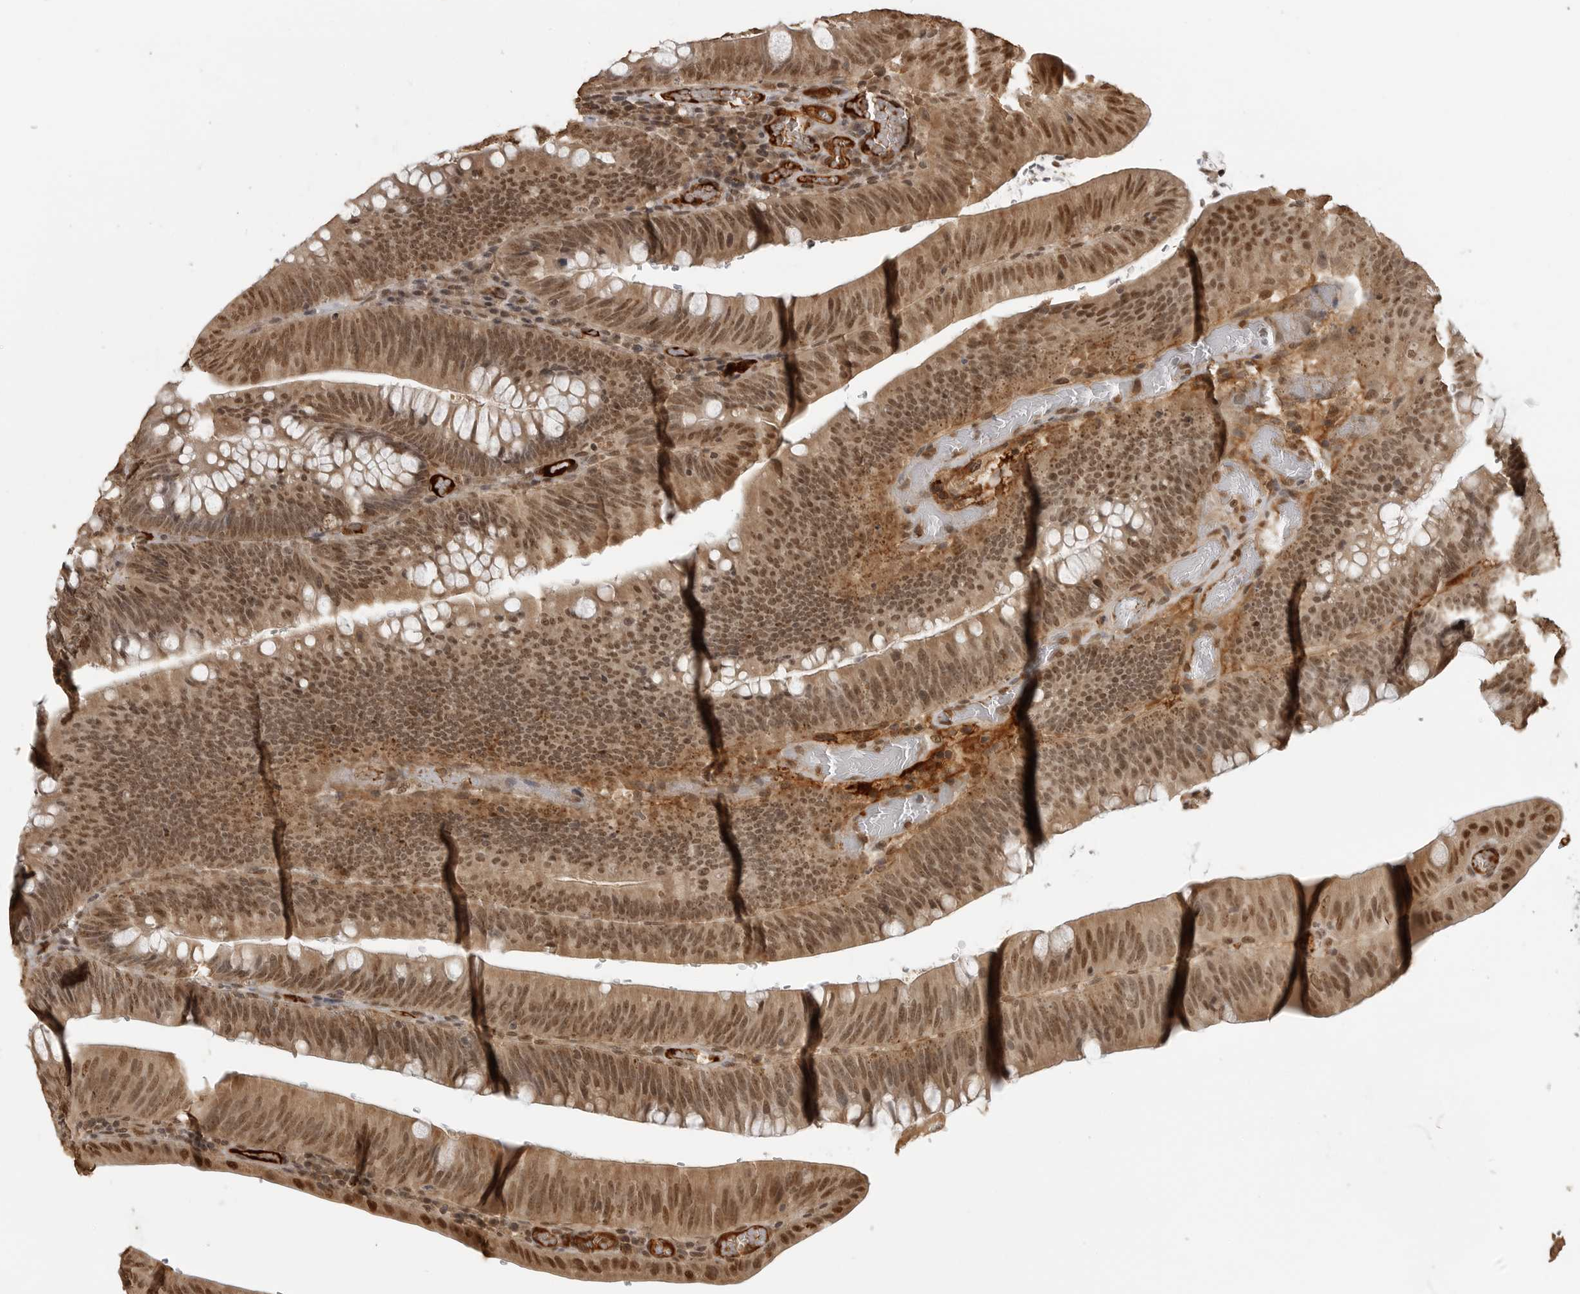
{"staining": {"intensity": "moderate", "quantity": ">75%", "location": "cytoplasmic/membranous,nuclear"}, "tissue": "colorectal cancer", "cell_type": "Tumor cells", "image_type": "cancer", "snomed": [{"axis": "morphology", "description": "Normal tissue, NOS"}, {"axis": "topography", "description": "Colon"}], "caption": "IHC (DAB) staining of human colorectal cancer shows moderate cytoplasmic/membranous and nuclear protein staining in about >75% of tumor cells.", "gene": "CLOCK", "patient": {"sex": "female", "age": 82}}